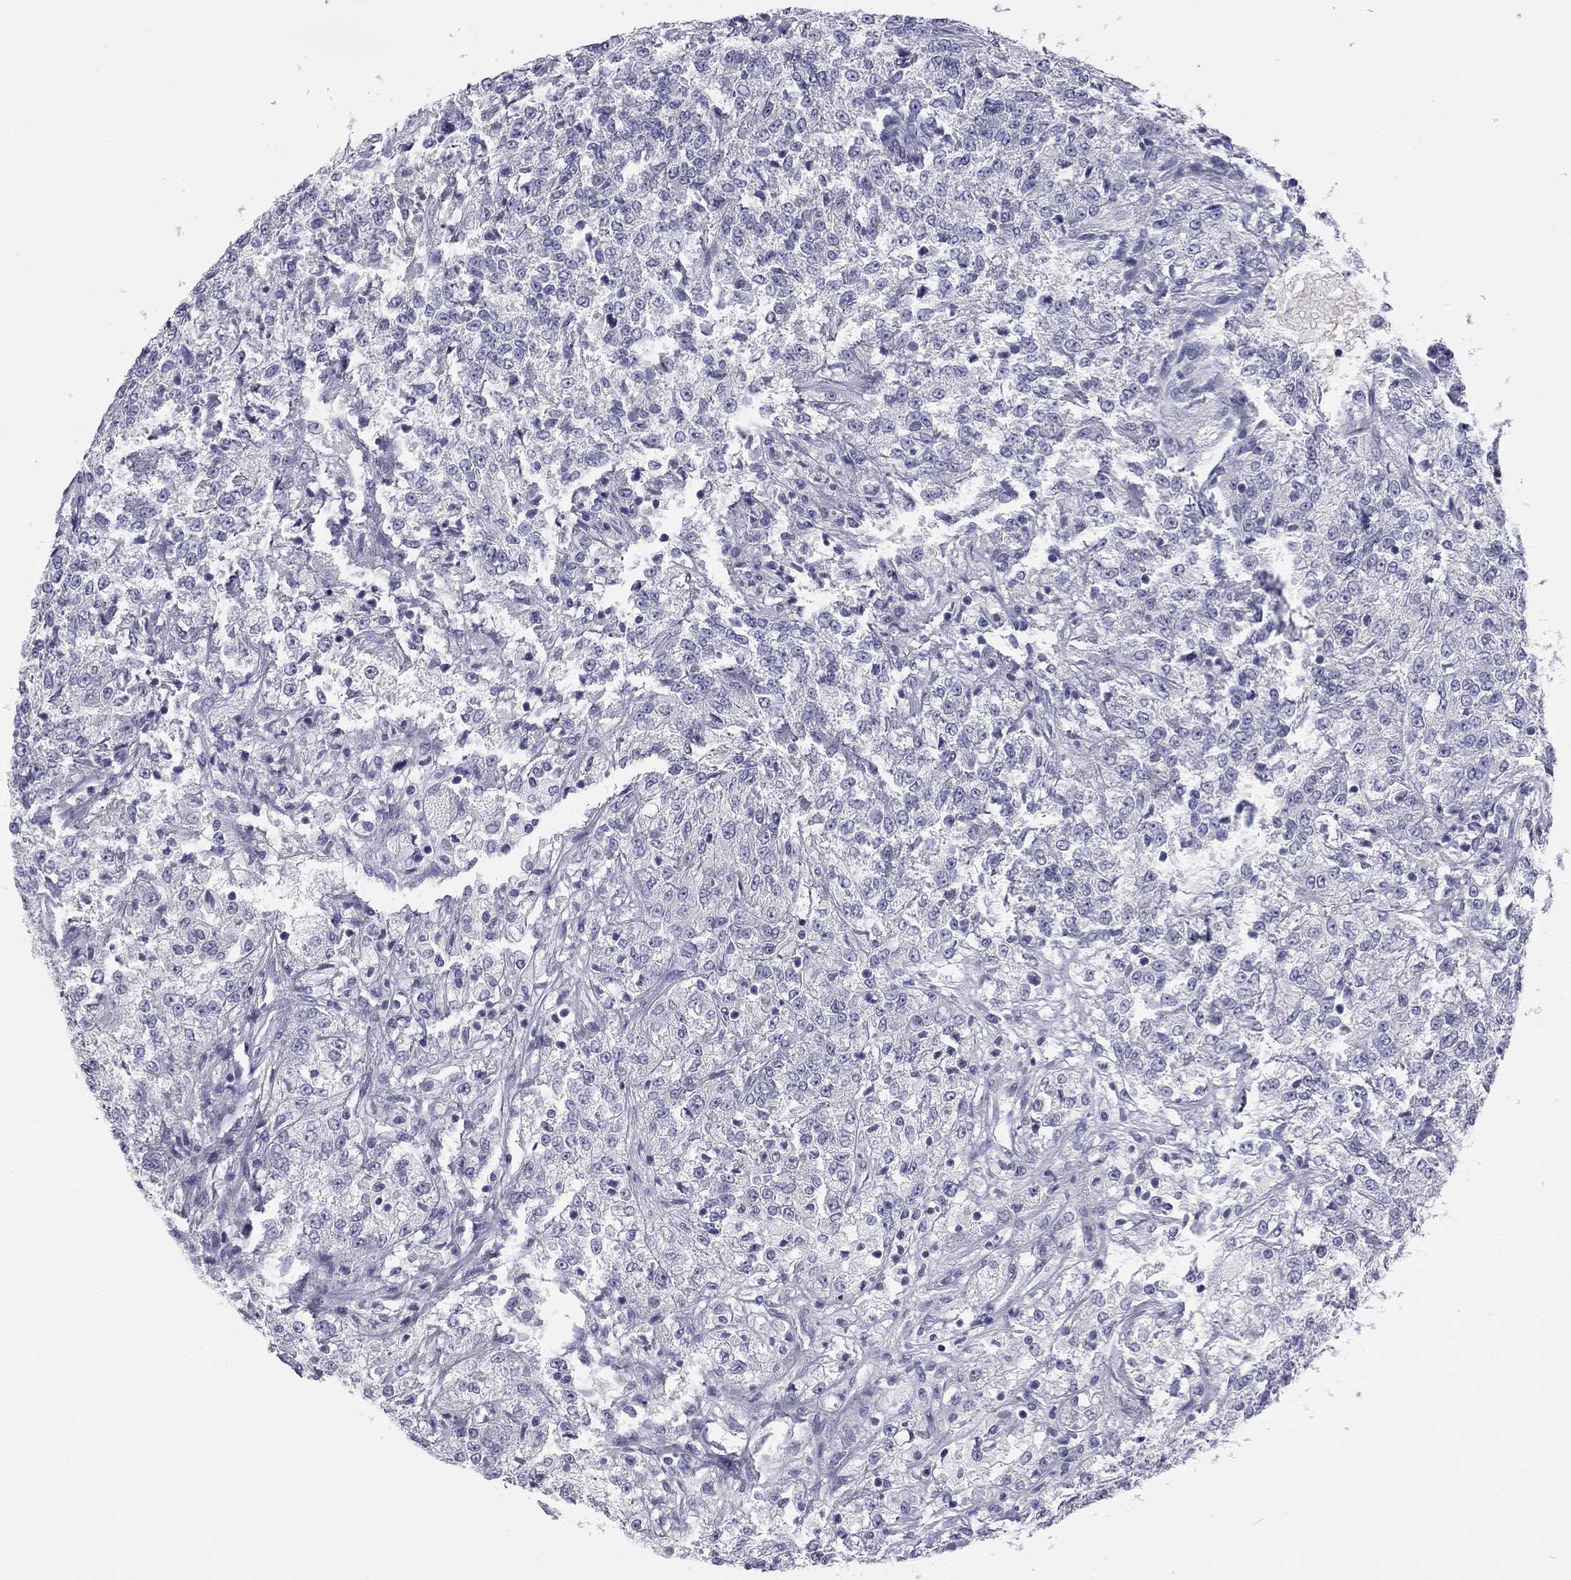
{"staining": {"intensity": "negative", "quantity": "none", "location": "none"}, "tissue": "renal cancer", "cell_type": "Tumor cells", "image_type": "cancer", "snomed": [{"axis": "morphology", "description": "Adenocarcinoma, NOS"}, {"axis": "topography", "description": "Kidney"}], "caption": "Immunohistochemistry (IHC) of renal cancer (adenocarcinoma) reveals no expression in tumor cells.", "gene": "TFAP2B", "patient": {"sex": "female", "age": 63}}